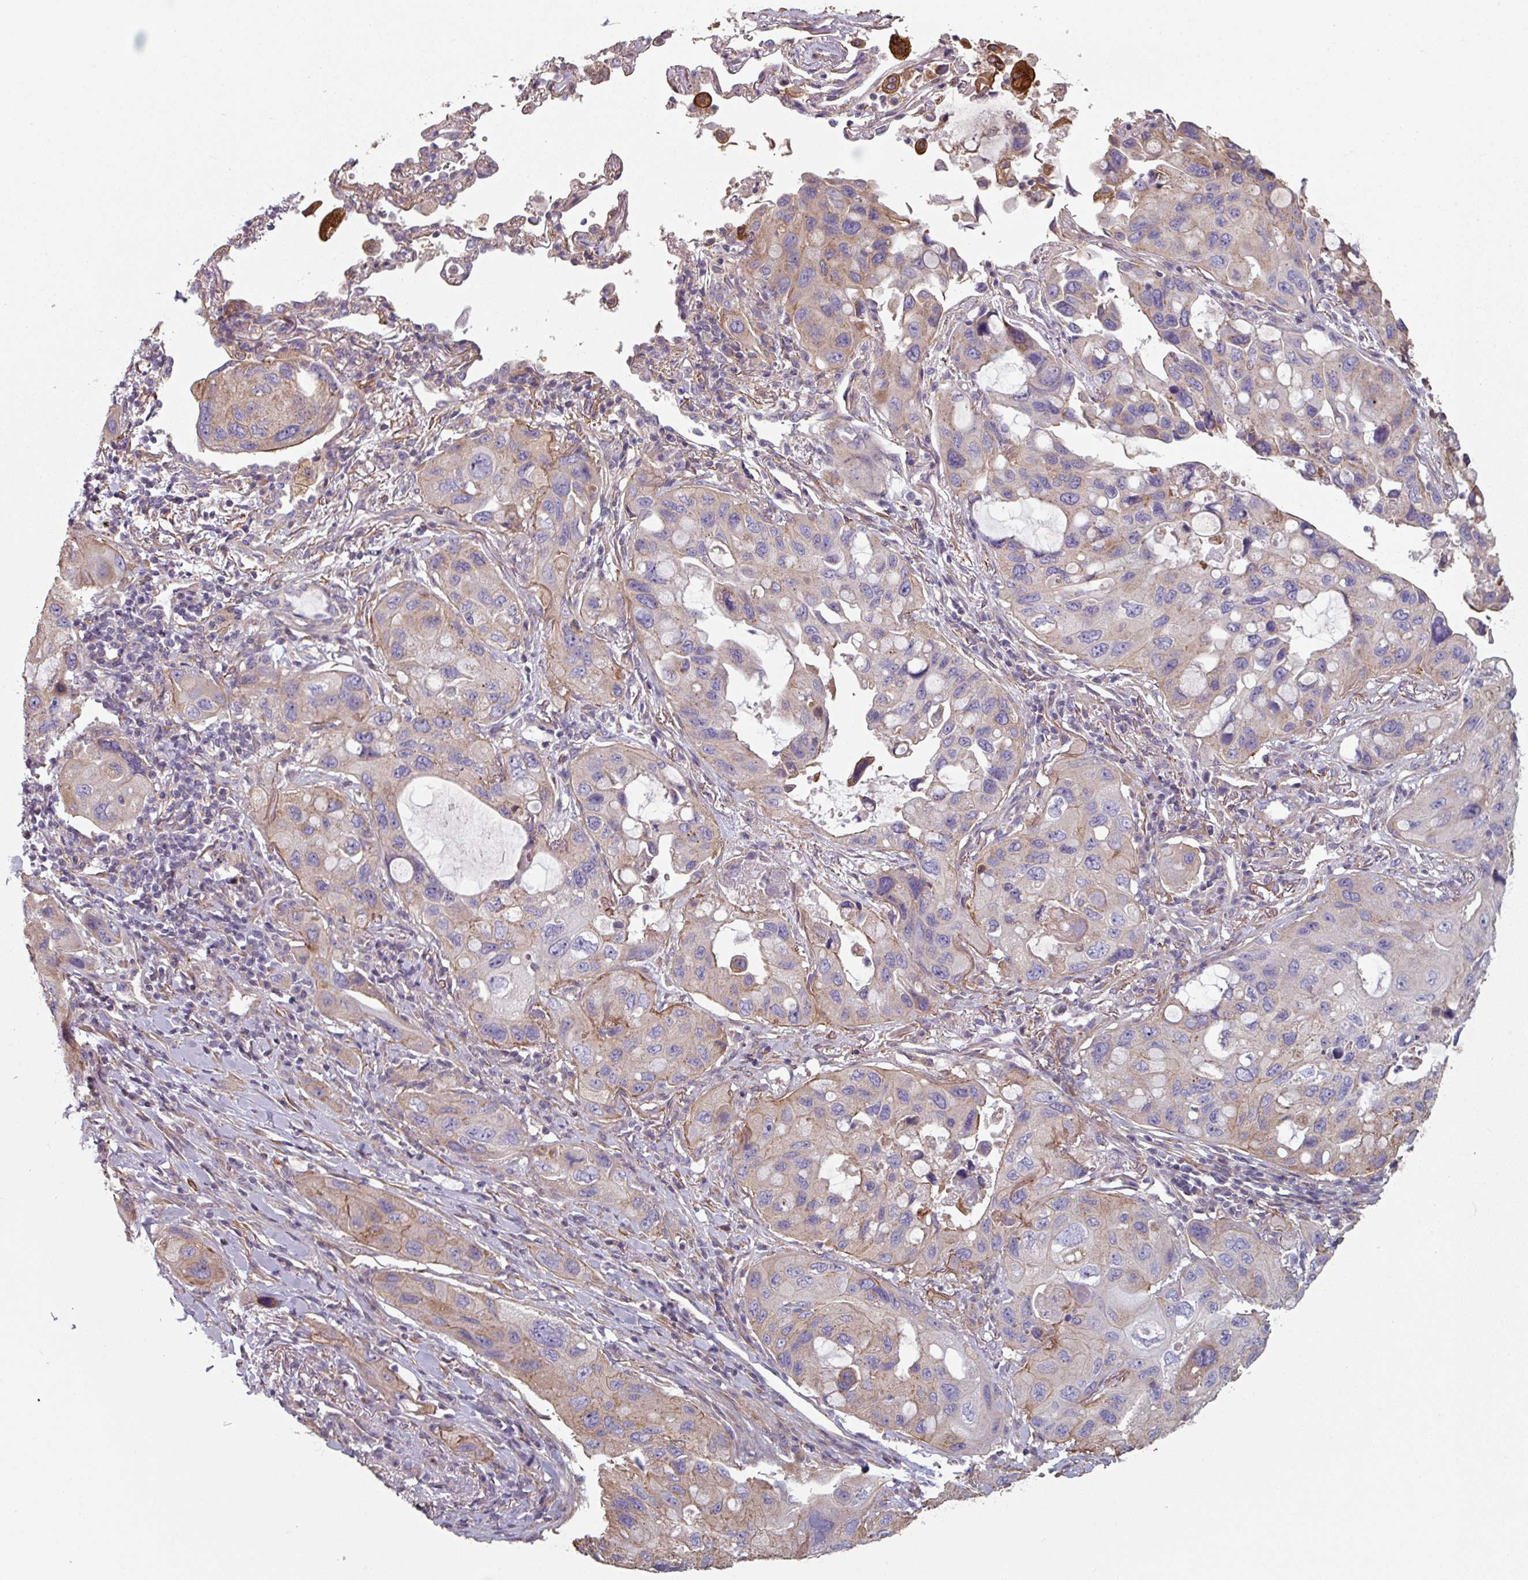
{"staining": {"intensity": "weak", "quantity": "25%-75%", "location": "cytoplasmic/membranous"}, "tissue": "lung cancer", "cell_type": "Tumor cells", "image_type": "cancer", "snomed": [{"axis": "morphology", "description": "Squamous cell carcinoma, NOS"}, {"axis": "topography", "description": "Lung"}], "caption": "Lung cancer (squamous cell carcinoma) was stained to show a protein in brown. There is low levels of weak cytoplasmic/membranous staining in approximately 25%-75% of tumor cells. The protein is shown in brown color, while the nuclei are stained blue.", "gene": "GSTA4", "patient": {"sex": "female", "age": 73}}